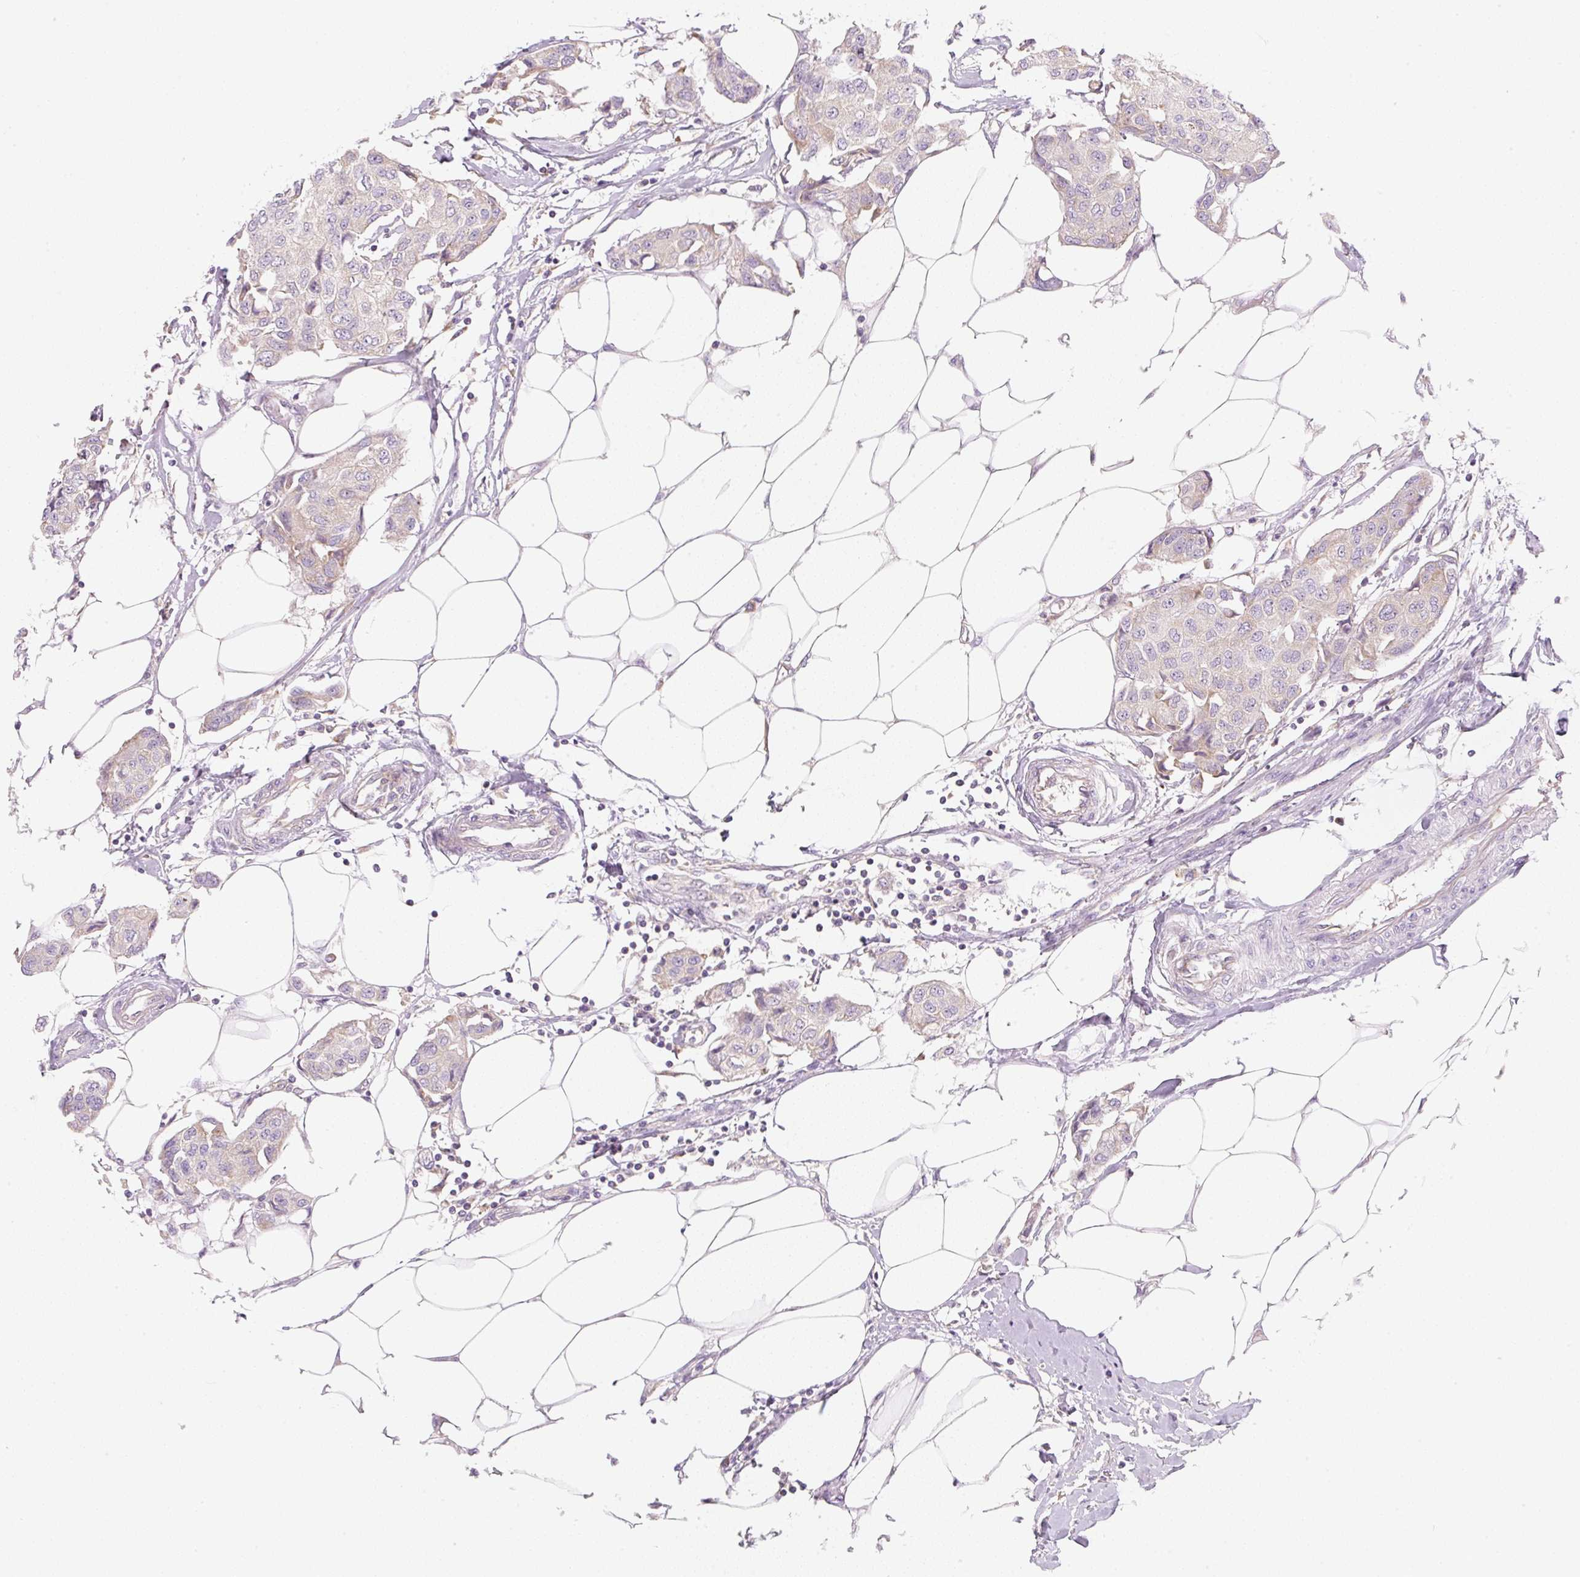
{"staining": {"intensity": "weak", "quantity": "25%-75%", "location": "cytoplasmic/membranous"}, "tissue": "breast cancer", "cell_type": "Tumor cells", "image_type": "cancer", "snomed": [{"axis": "morphology", "description": "Duct carcinoma"}, {"axis": "topography", "description": "Breast"}, {"axis": "topography", "description": "Lymph node"}], "caption": "A photomicrograph of breast cancer stained for a protein exhibits weak cytoplasmic/membranous brown staining in tumor cells. The staining was performed using DAB (3,3'-diaminobenzidine) to visualize the protein expression in brown, while the nuclei were stained in blue with hematoxylin (Magnification: 20x).", "gene": "RPL18A", "patient": {"sex": "female", "age": 80}}